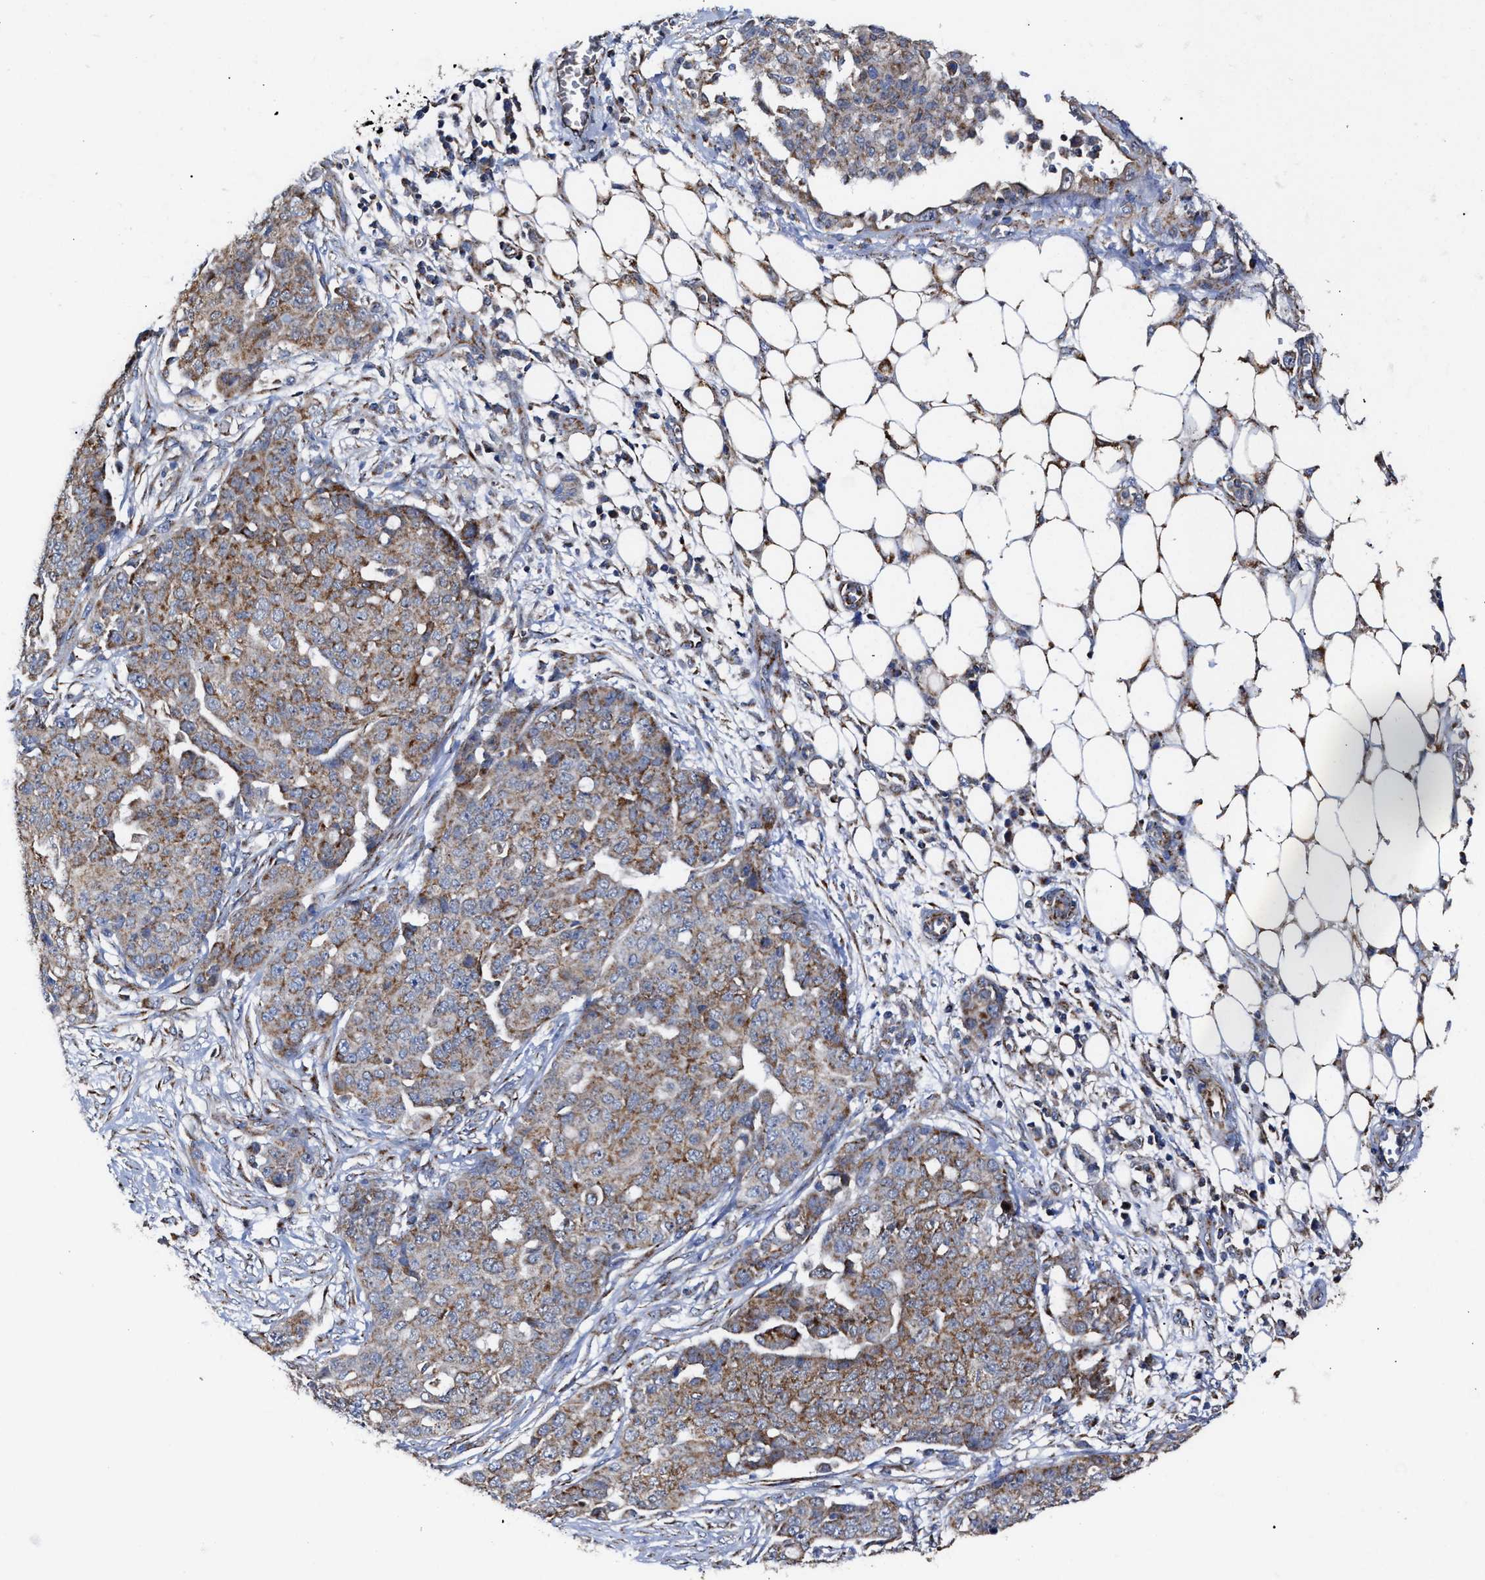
{"staining": {"intensity": "moderate", "quantity": "25%-75%", "location": "cytoplasmic/membranous"}, "tissue": "ovarian cancer", "cell_type": "Tumor cells", "image_type": "cancer", "snomed": [{"axis": "morphology", "description": "Cystadenocarcinoma, serous, NOS"}, {"axis": "topography", "description": "Soft tissue"}, {"axis": "topography", "description": "Ovary"}], "caption": "An image showing moderate cytoplasmic/membranous staining in about 25%-75% of tumor cells in serous cystadenocarcinoma (ovarian), as visualized by brown immunohistochemical staining.", "gene": "MECR", "patient": {"sex": "female", "age": 57}}